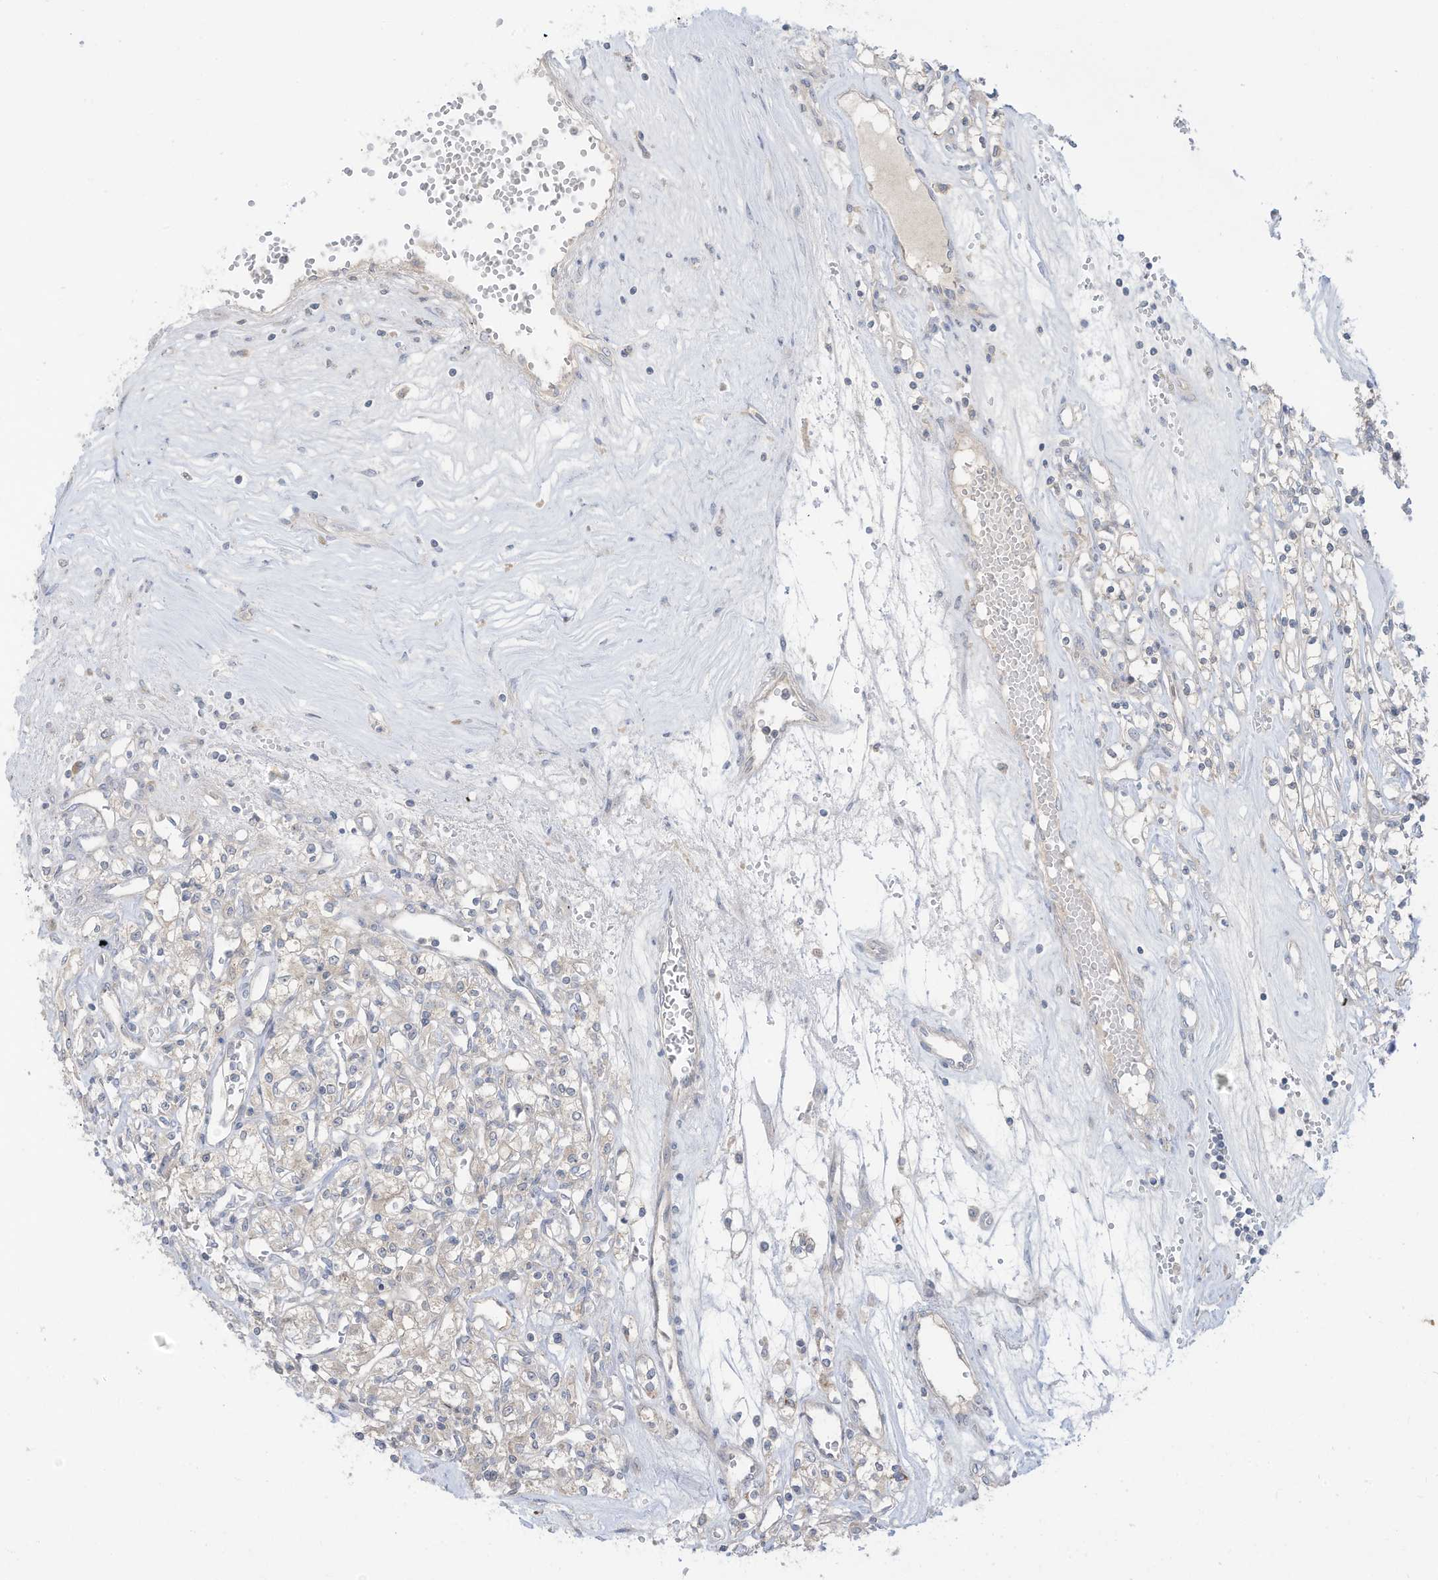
{"staining": {"intensity": "moderate", "quantity": "25%-75%", "location": "cytoplasmic/membranous"}, "tissue": "renal cancer", "cell_type": "Tumor cells", "image_type": "cancer", "snomed": [{"axis": "morphology", "description": "Adenocarcinoma, NOS"}, {"axis": "topography", "description": "Kidney"}], "caption": "Immunohistochemical staining of renal adenocarcinoma demonstrates moderate cytoplasmic/membranous protein staining in approximately 25%-75% of tumor cells. The protein of interest is shown in brown color, while the nuclei are stained blue.", "gene": "LRRN2", "patient": {"sex": "female", "age": 59}}